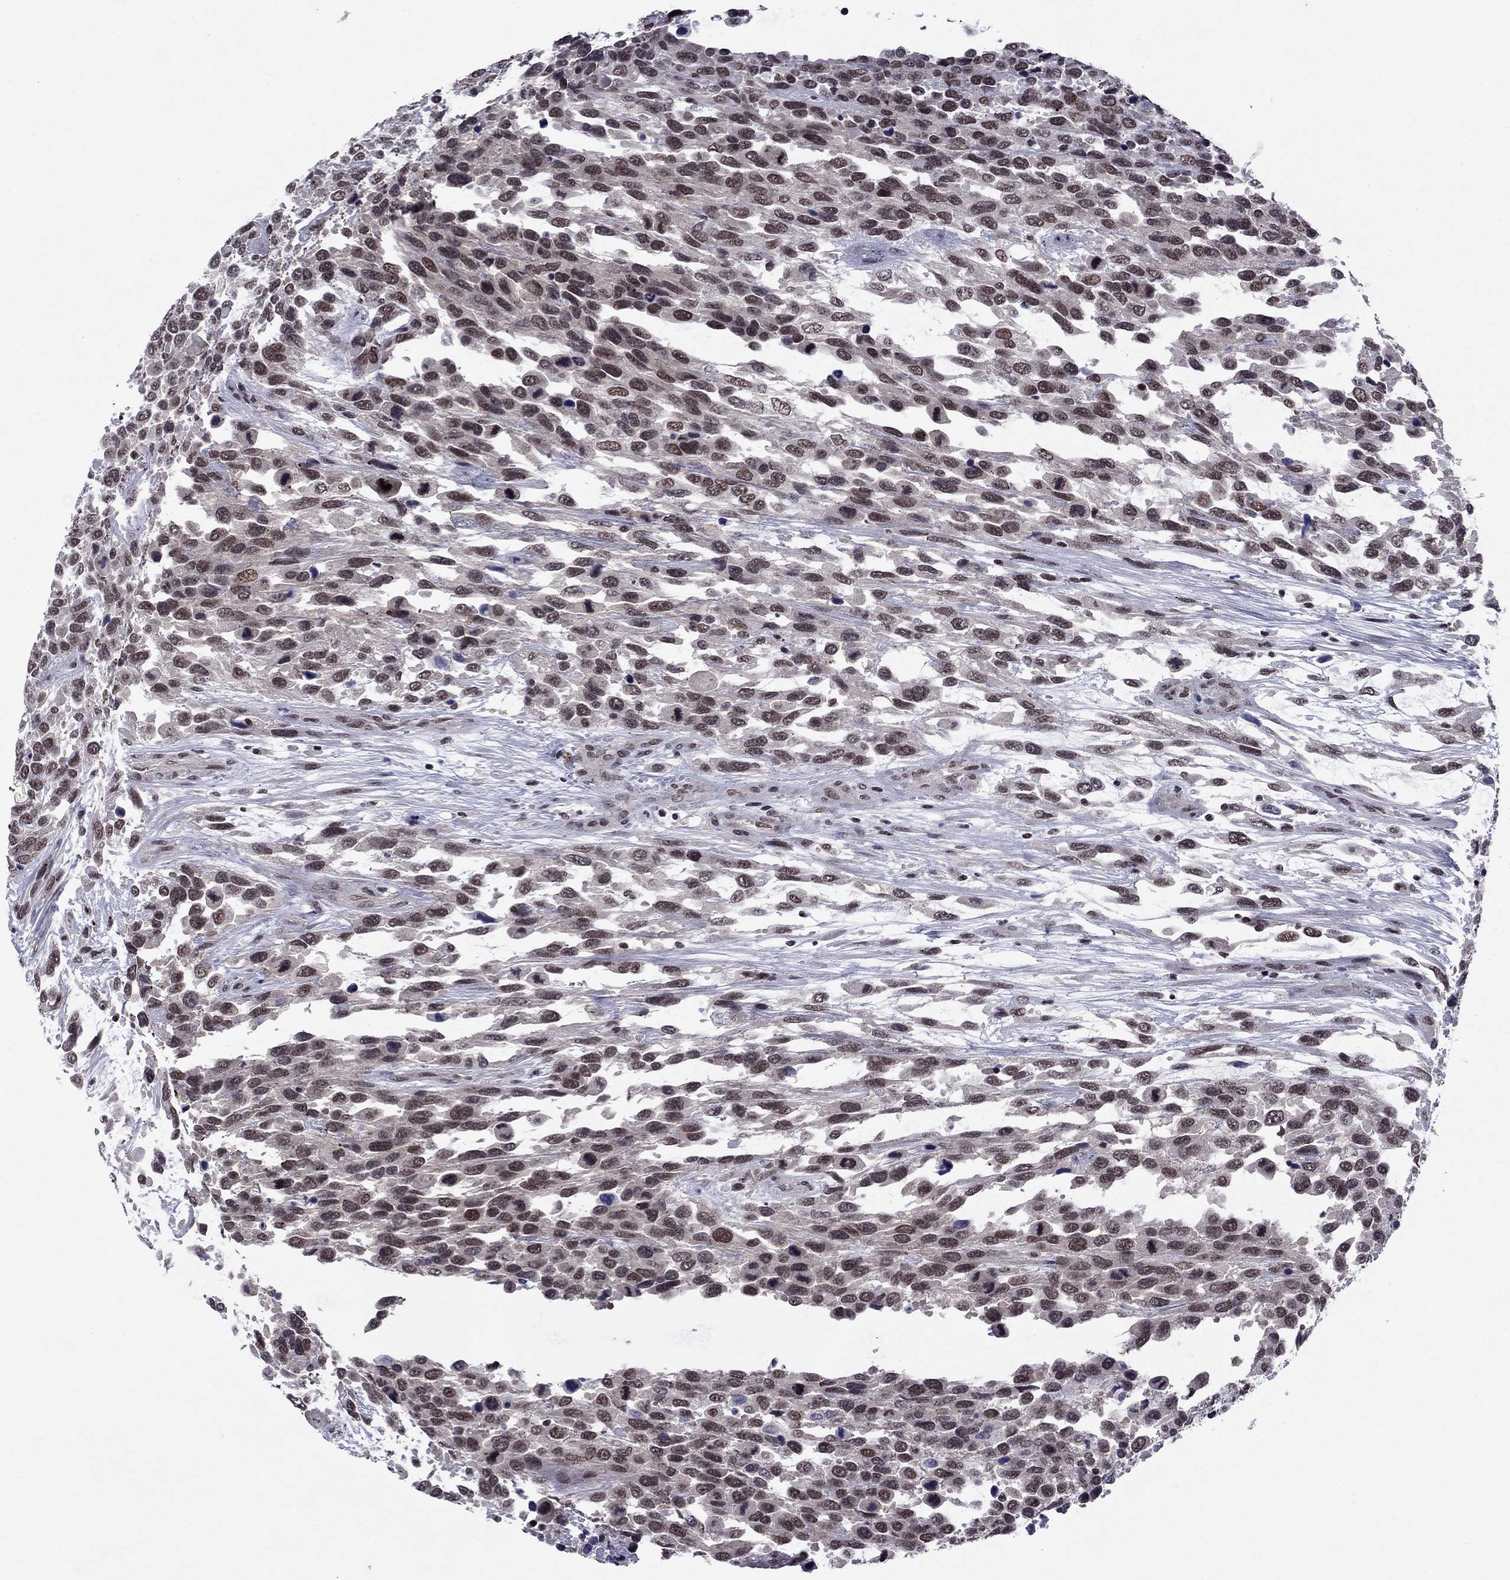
{"staining": {"intensity": "moderate", "quantity": ">75%", "location": "nuclear"}, "tissue": "urothelial cancer", "cell_type": "Tumor cells", "image_type": "cancer", "snomed": [{"axis": "morphology", "description": "Urothelial carcinoma, High grade"}, {"axis": "topography", "description": "Urinary bladder"}], "caption": "Immunohistochemical staining of human urothelial cancer exhibits medium levels of moderate nuclear protein staining in about >75% of tumor cells.", "gene": "TAF9", "patient": {"sex": "female", "age": 70}}